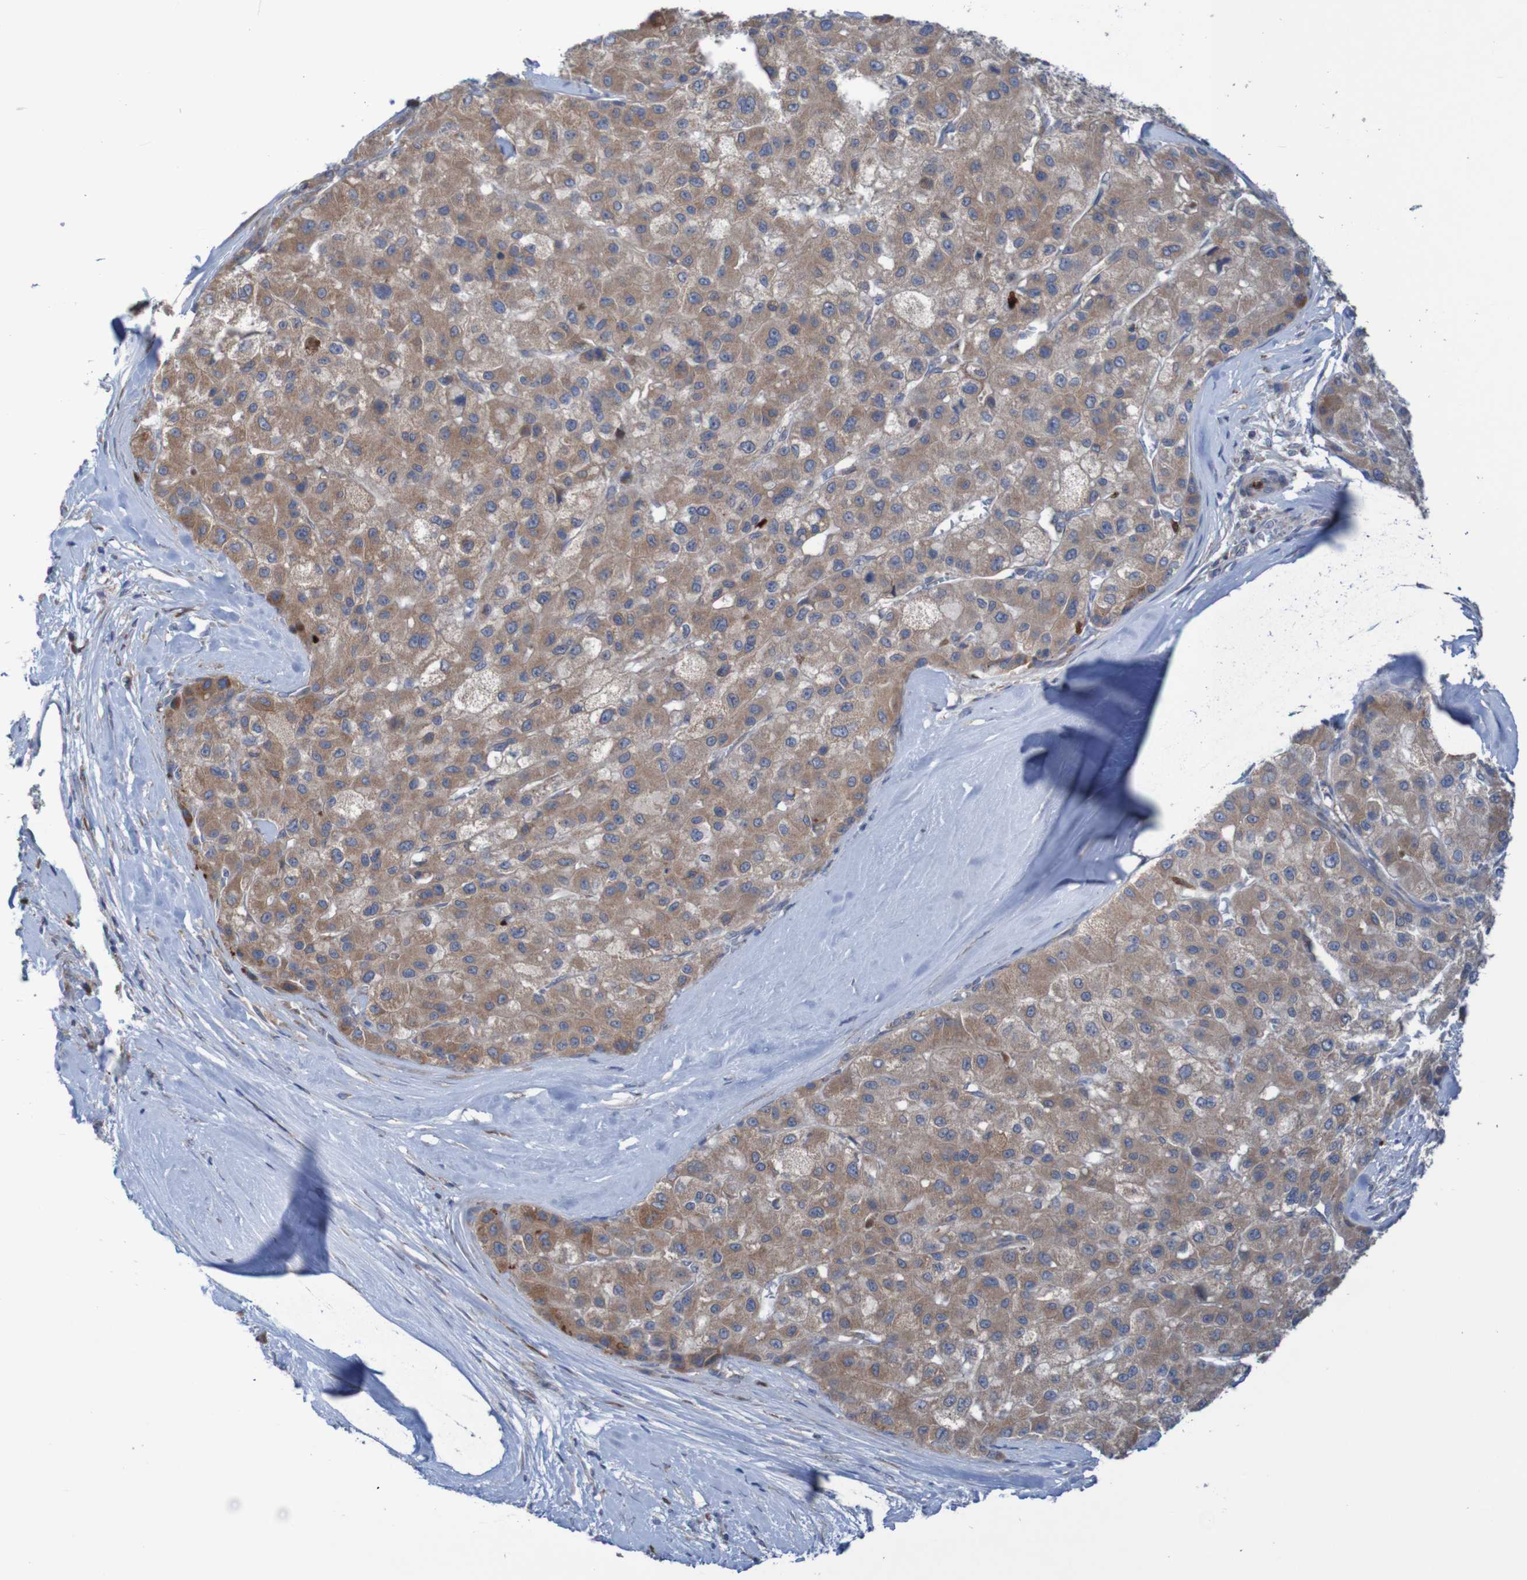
{"staining": {"intensity": "weak", "quantity": ">75%", "location": "cytoplasmic/membranous"}, "tissue": "liver cancer", "cell_type": "Tumor cells", "image_type": "cancer", "snomed": [{"axis": "morphology", "description": "Carcinoma, Hepatocellular, NOS"}, {"axis": "topography", "description": "Liver"}], "caption": "Protein staining by IHC displays weak cytoplasmic/membranous expression in approximately >75% of tumor cells in liver cancer (hepatocellular carcinoma).", "gene": "PARP4", "patient": {"sex": "male", "age": 80}}